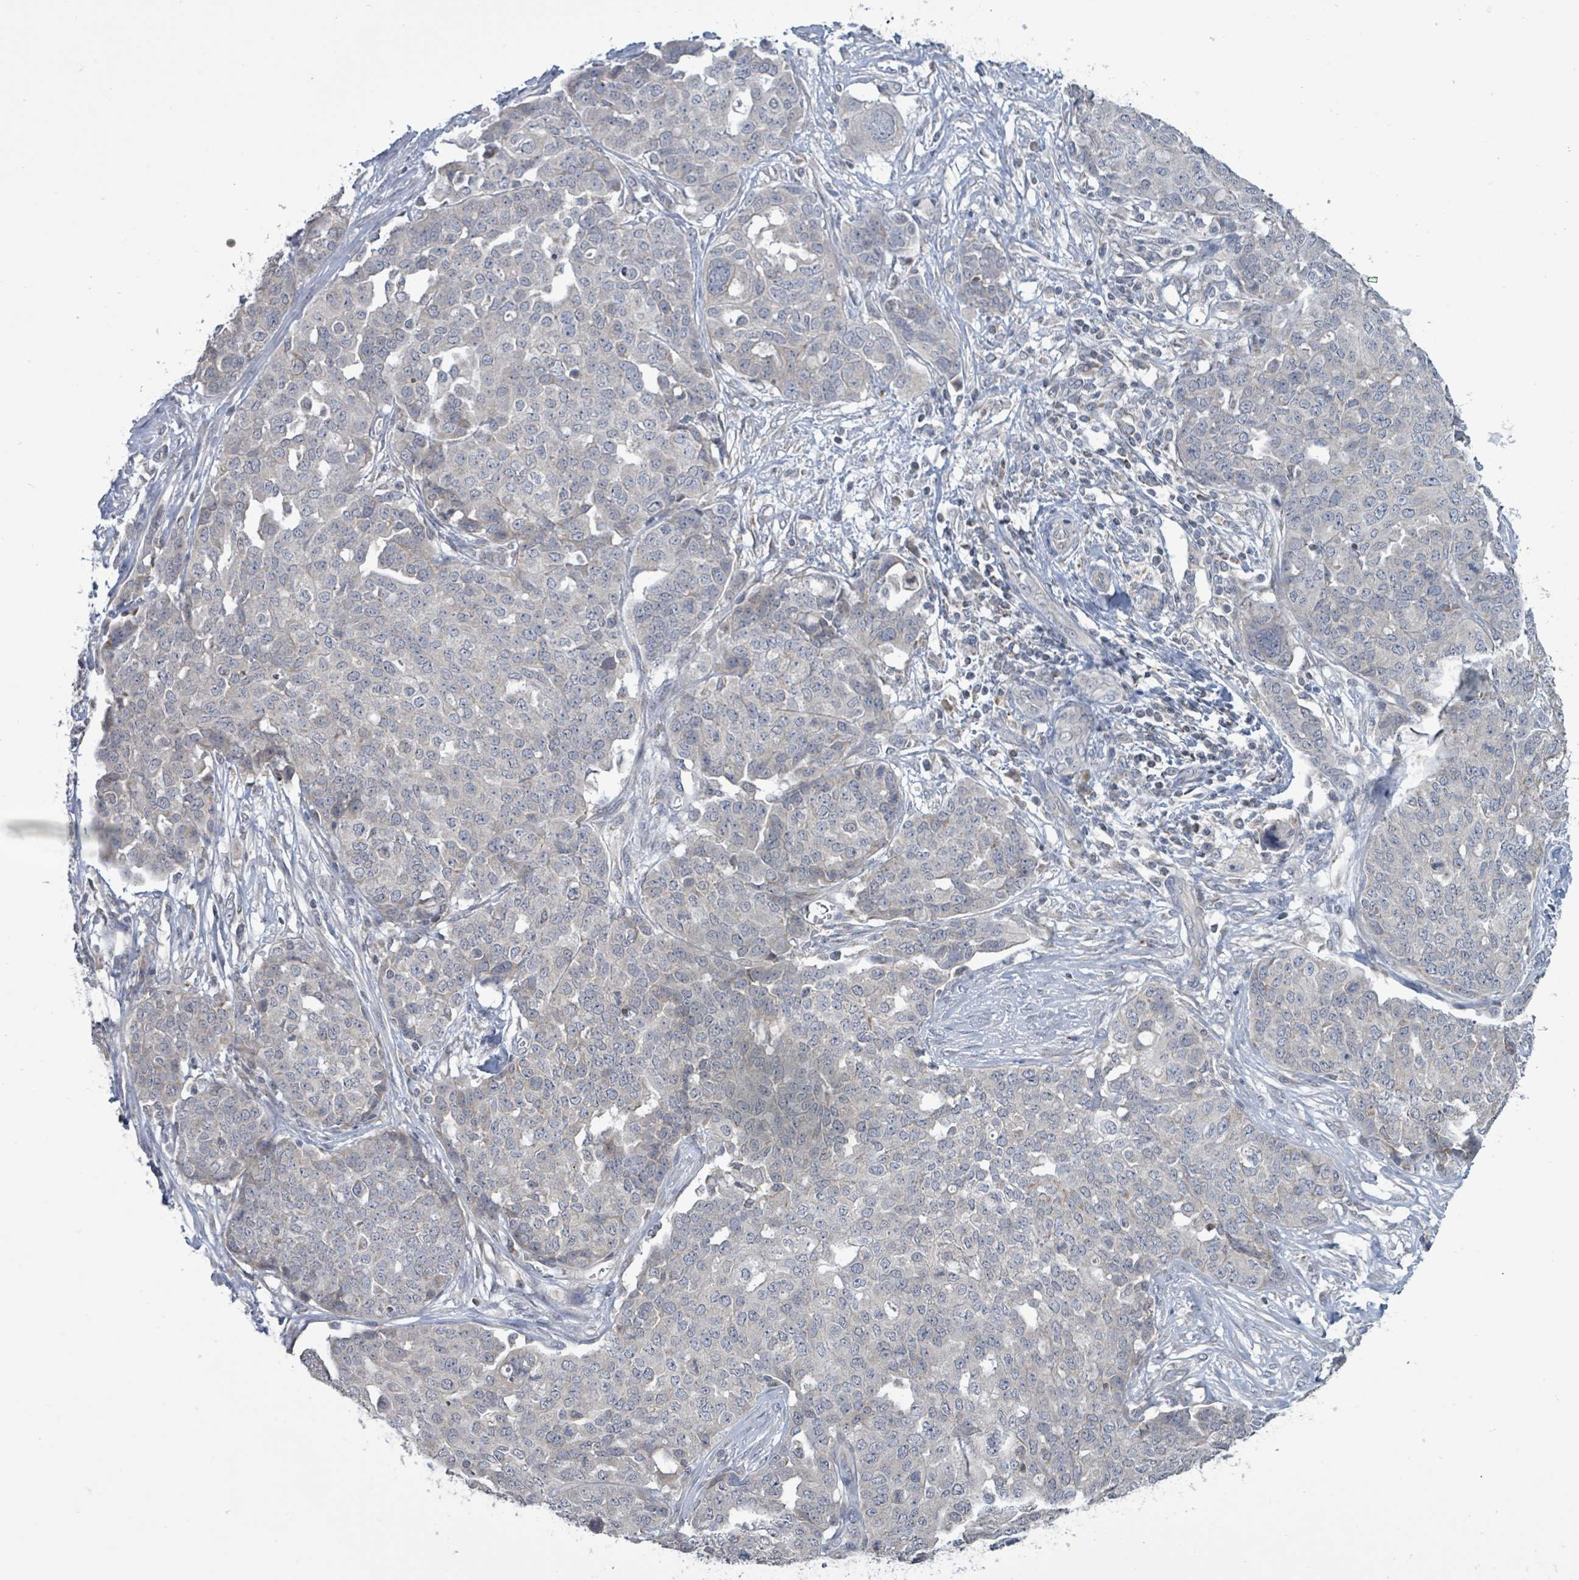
{"staining": {"intensity": "negative", "quantity": "none", "location": "none"}, "tissue": "ovarian cancer", "cell_type": "Tumor cells", "image_type": "cancer", "snomed": [{"axis": "morphology", "description": "Cystadenocarcinoma, serous, NOS"}, {"axis": "topography", "description": "Soft tissue"}, {"axis": "topography", "description": "Ovary"}], "caption": "Human serous cystadenocarcinoma (ovarian) stained for a protein using immunohistochemistry (IHC) demonstrates no staining in tumor cells.", "gene": "COQ10B", "patient": {"sex": "female", "age": 57}}